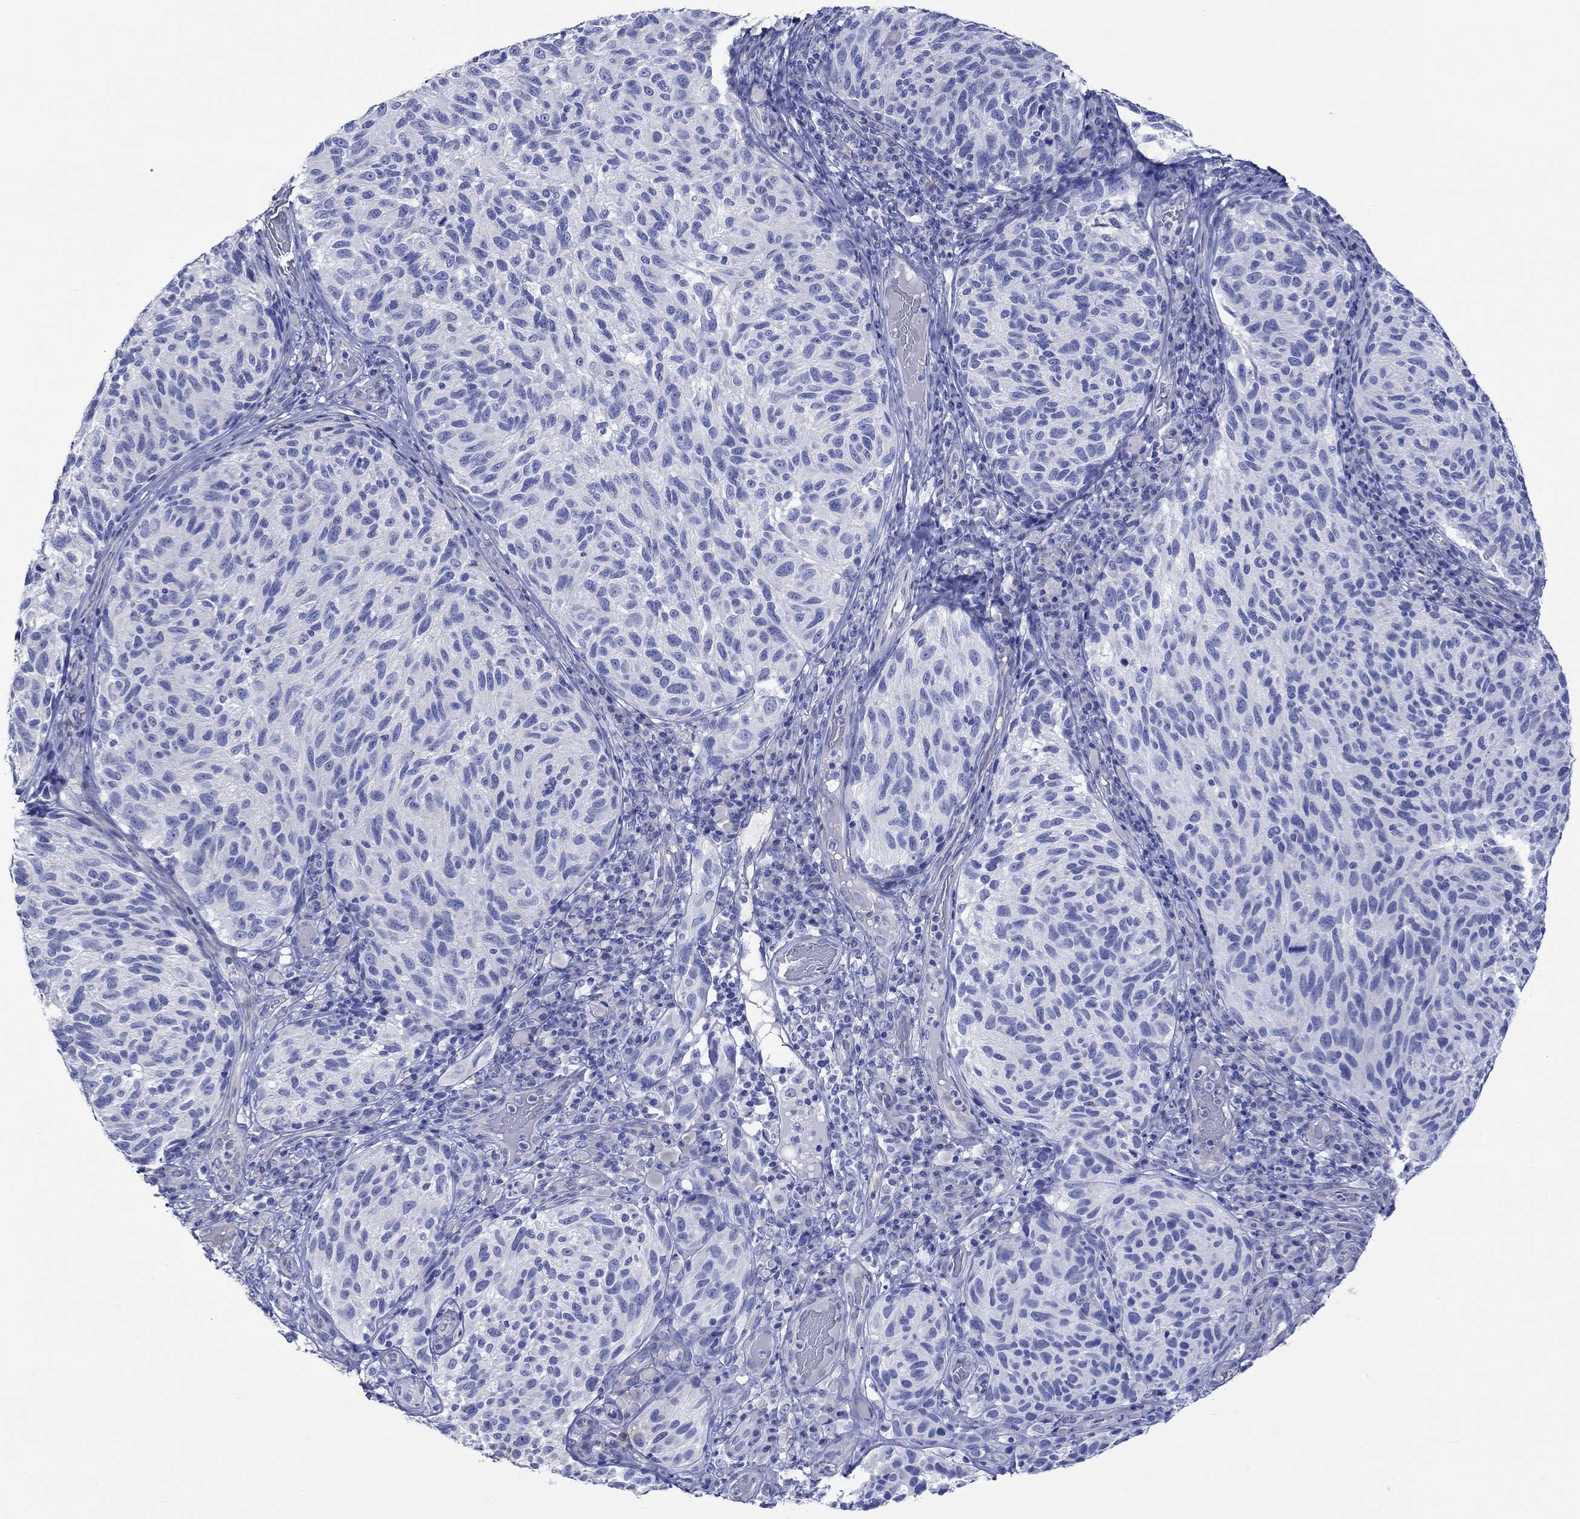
{"staining": {"intensity": "negative", "quantity": "none", "location": "none"}, "tissue": "melanoma", "cell_type": "Tumor cells", "image_type": "cancer", "snomed": [{"axis": "morphology", "description": "Malignant melanoma, NOS"}, {"axis": "topography", "description": "Skin"}], "caption": "This is a micrograph of IHC staining of melanoma, which shows no staining in tumor cells.", "gene": "CPLX2", "patient": {"sex": "female", "age": 73}}